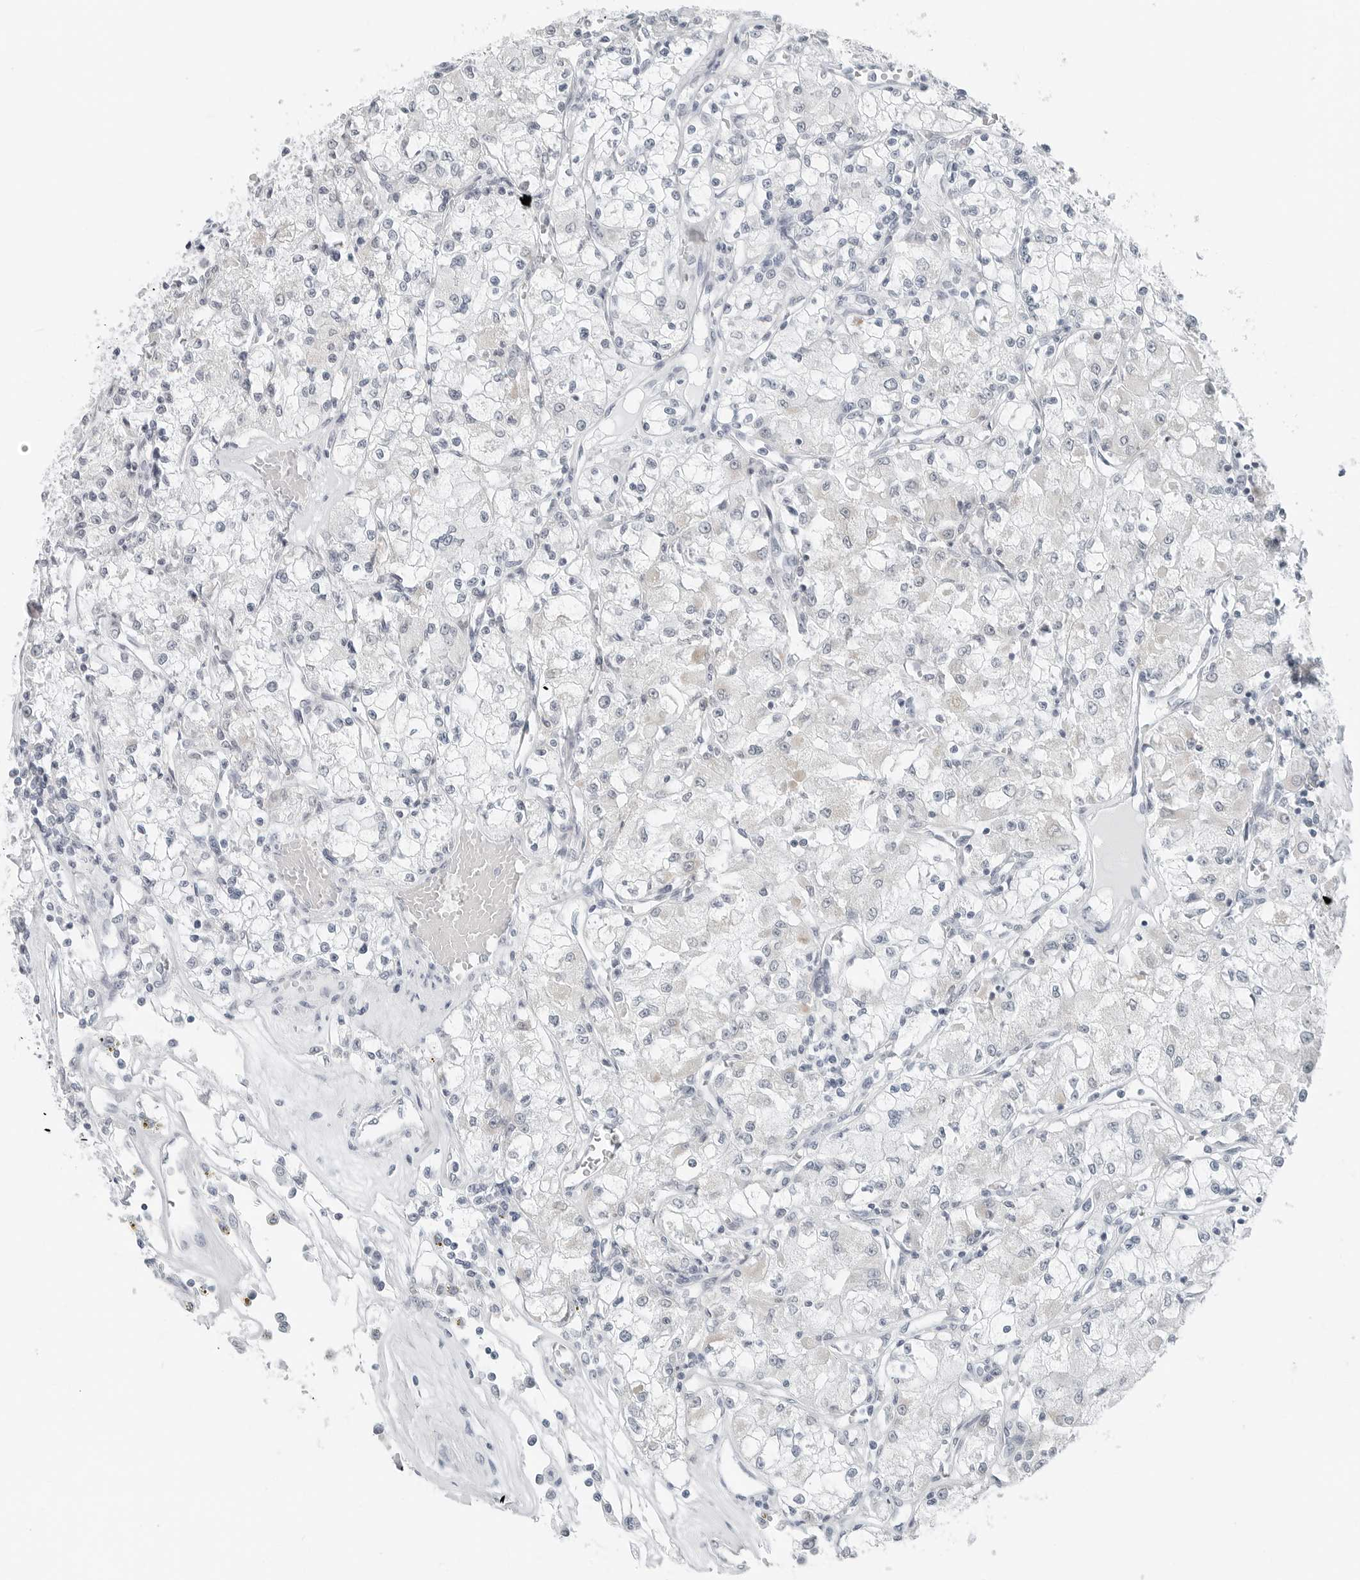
{"staining": {"intensity": "negative", "quantity": "none", "location": "none"}, "tissue": "renal cancer", "cell_type": "Tumor cells", "image_type": "cancer", "snomed": [{"axis": "morphology", "description": "Adenocarcinoma, NOS"}, {"axis": "topography", "description": "Kidney"}], "caption": "Renal cancer was stained to show a protein in brown. There is no significant expression in tumor cells.", "gene": "XIRP1", "patient": {"sex": "female", "age": 59}}